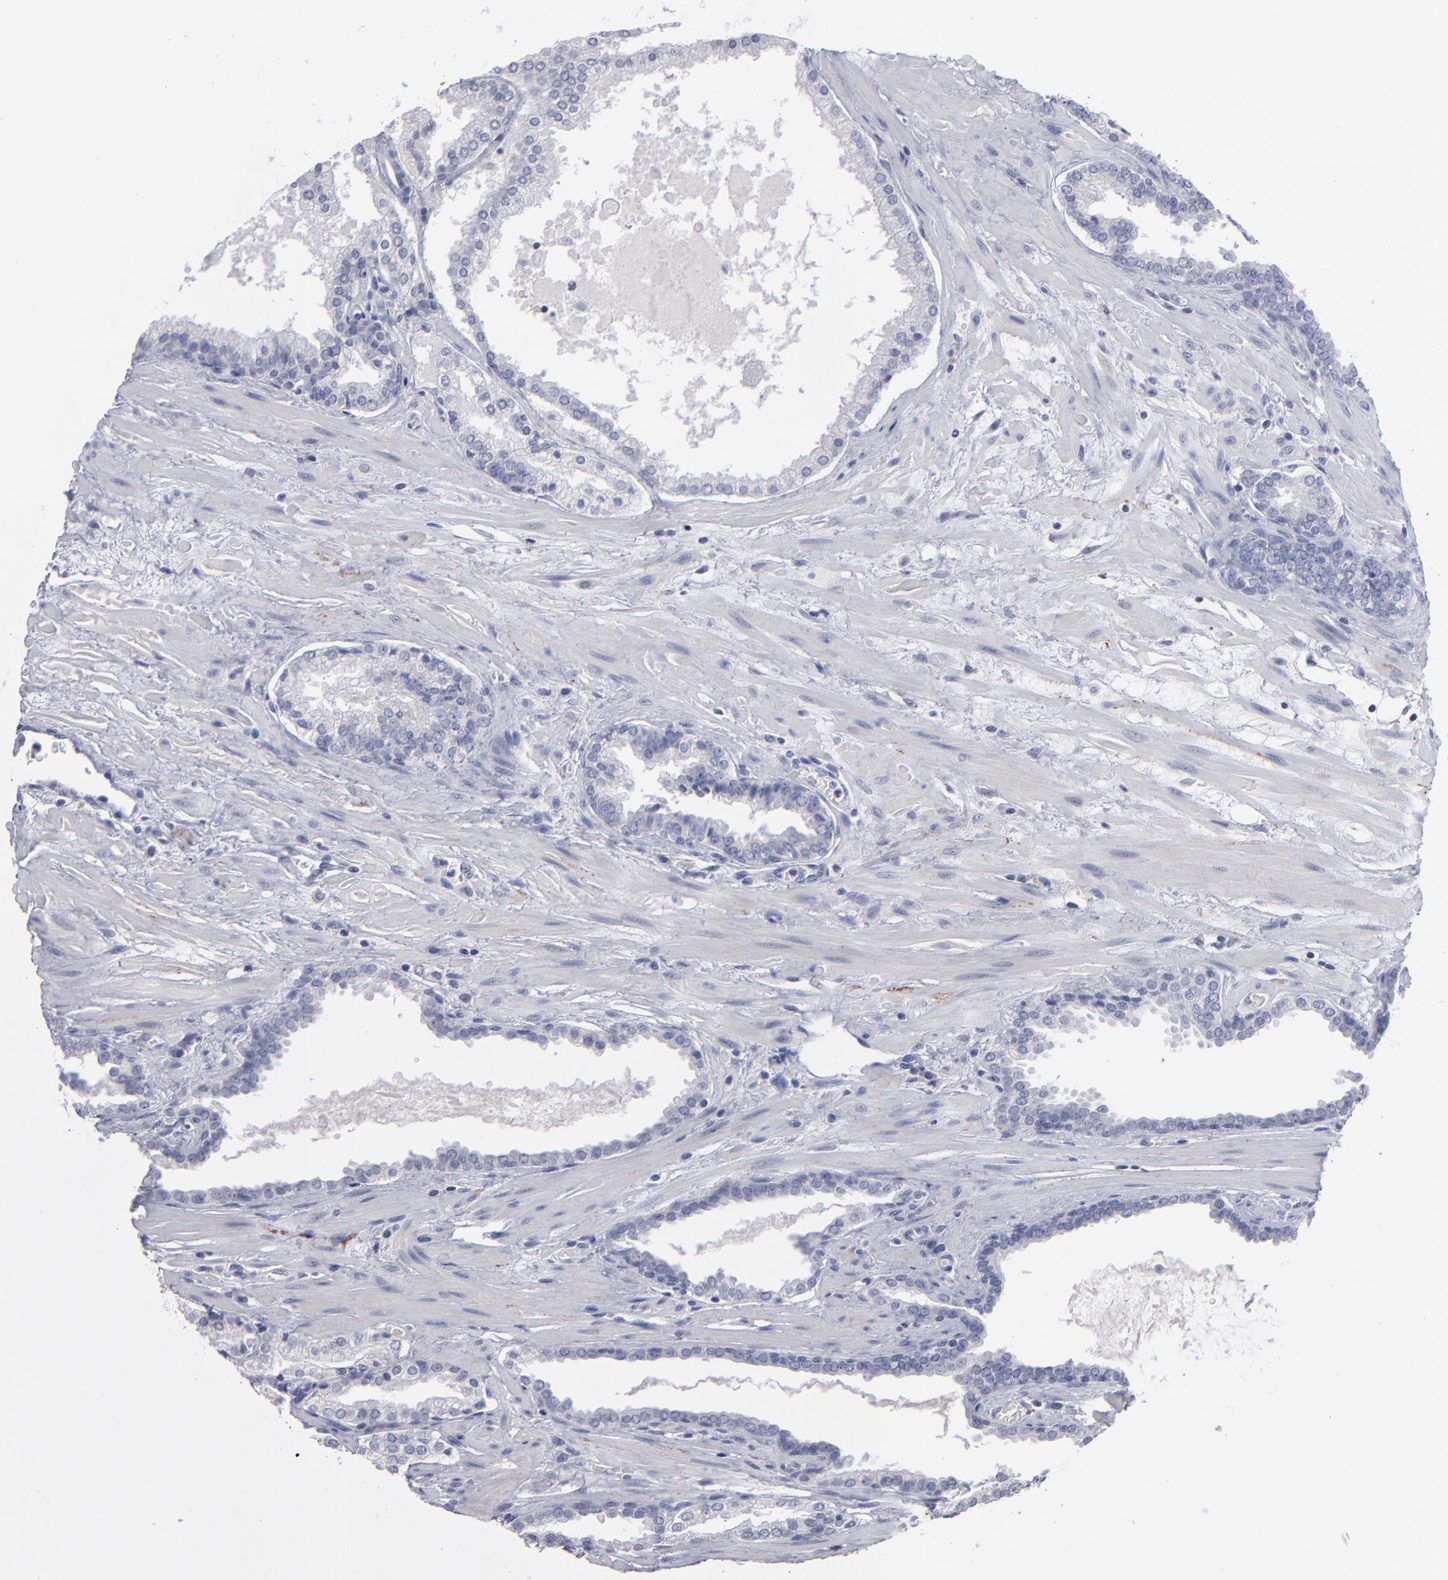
{"staining": {"intensity": "negative", "quantity": "none", "location": "none"}, "tissue": "prostate cancer", "cell_type": "Tumor cells", "image_type": "cancer", "snomed": [{"axis": "morphology", "description": "Adenocarcinoma, Medium grade"}, {"axis": "topography", "description": "Prostate"}], "caption": "A histopathology image of human prostate cancer (medium-grade adenocarcinoma) is negative for staining in tumor cells. Nuclei are stained in blue.", "gene": "RPH3A", "patient": {"sex": "male", "age": 60}}